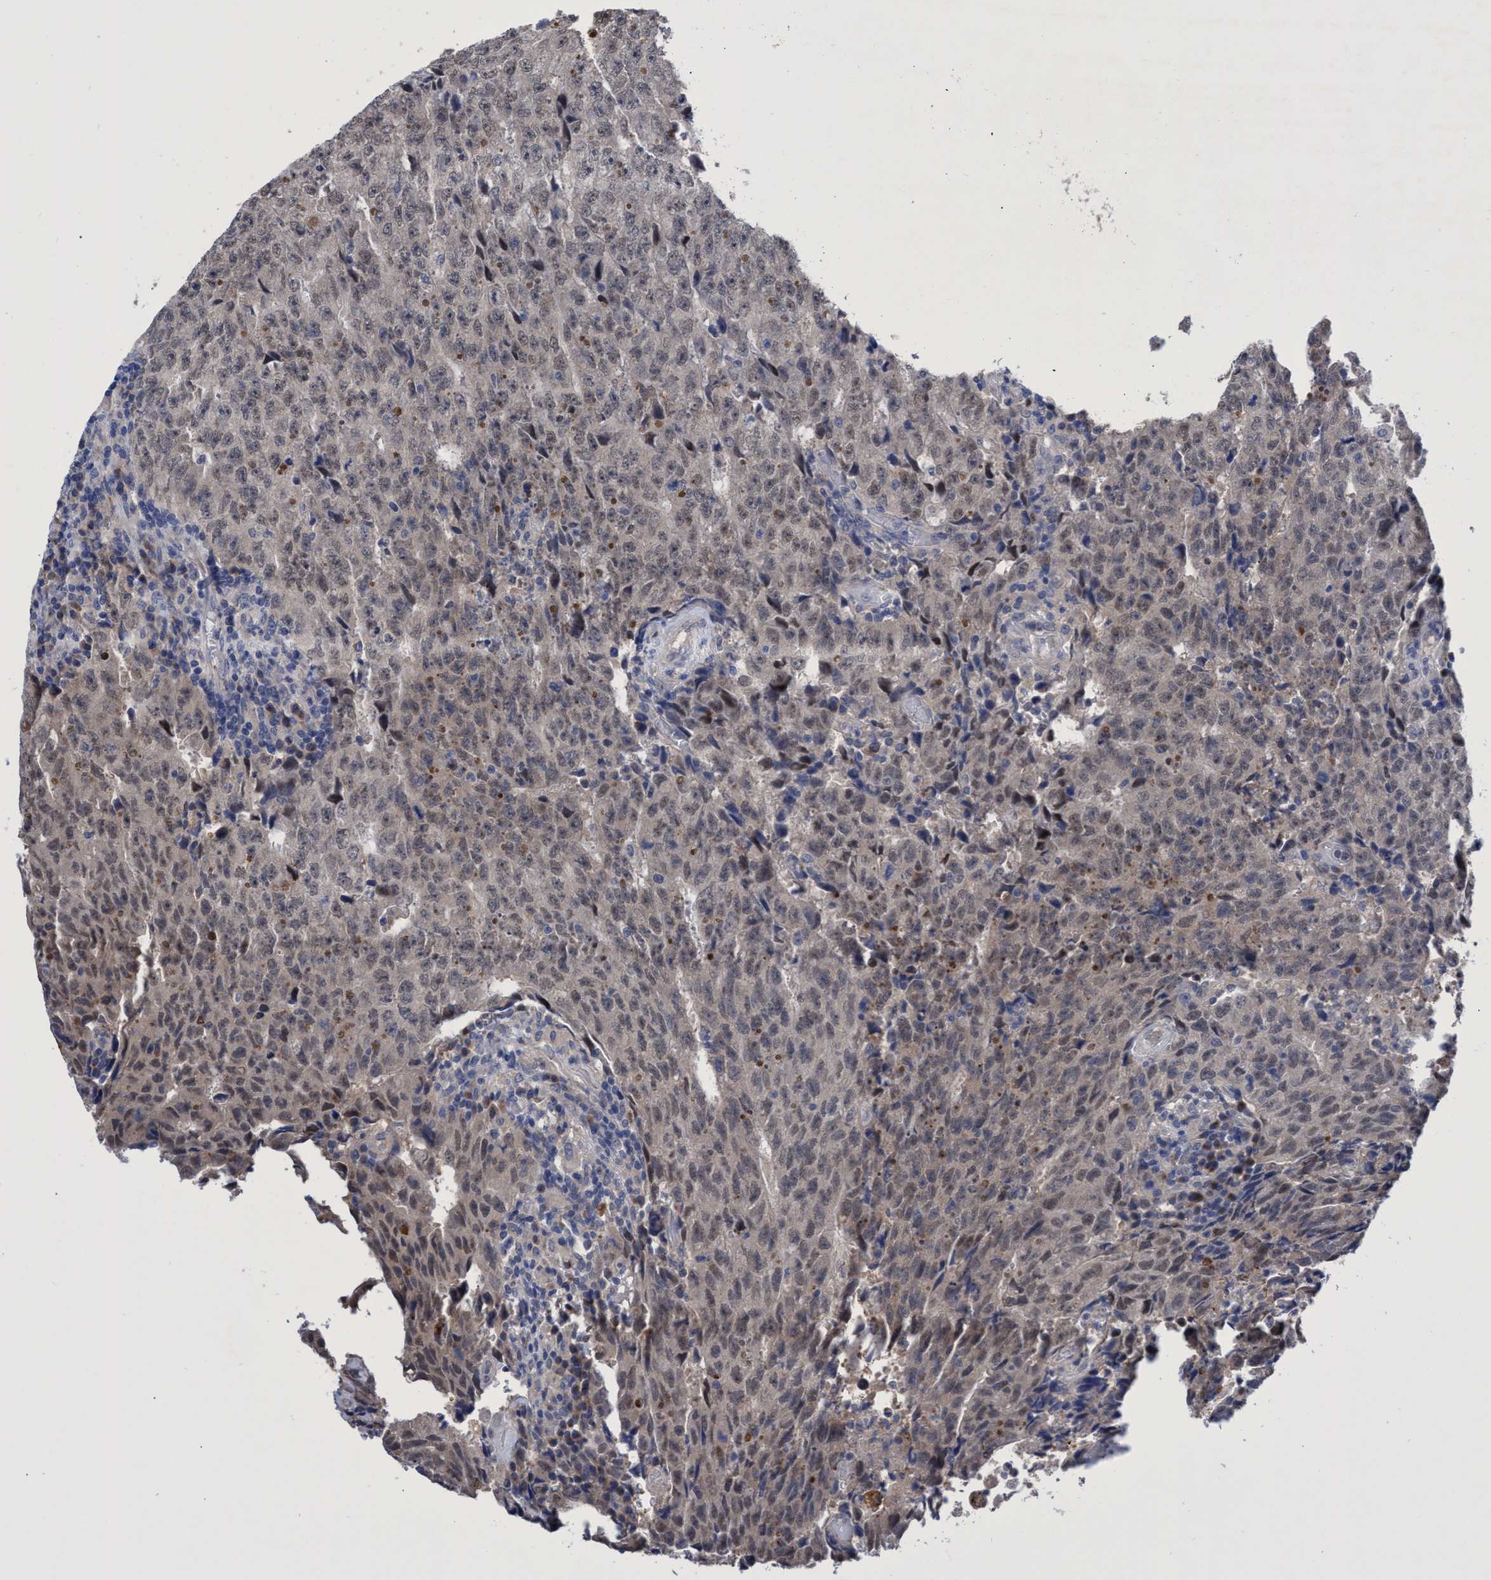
{"staining": {"intensity": "weak", "quantity": "<25%", "location": "cytoplasmic/membranous,nuclear"}, "tissue": "testis cancer", "cell_type": "Tumor cells", "image_type": "cancer", "snomed": [{"axis": "morphology", "description": "Necrosis, NOS"}, {"axis": "morphology", "description": "Carcinoma, Embryonal, NOS"}, {"axis": "topography", "description": "Testis"}], "caption": "Tumor cells show no significant positivity in embryonal carcinoma (testis).", "gene": "SVEP1", "patient": {"sex": "male", "age": 19}}